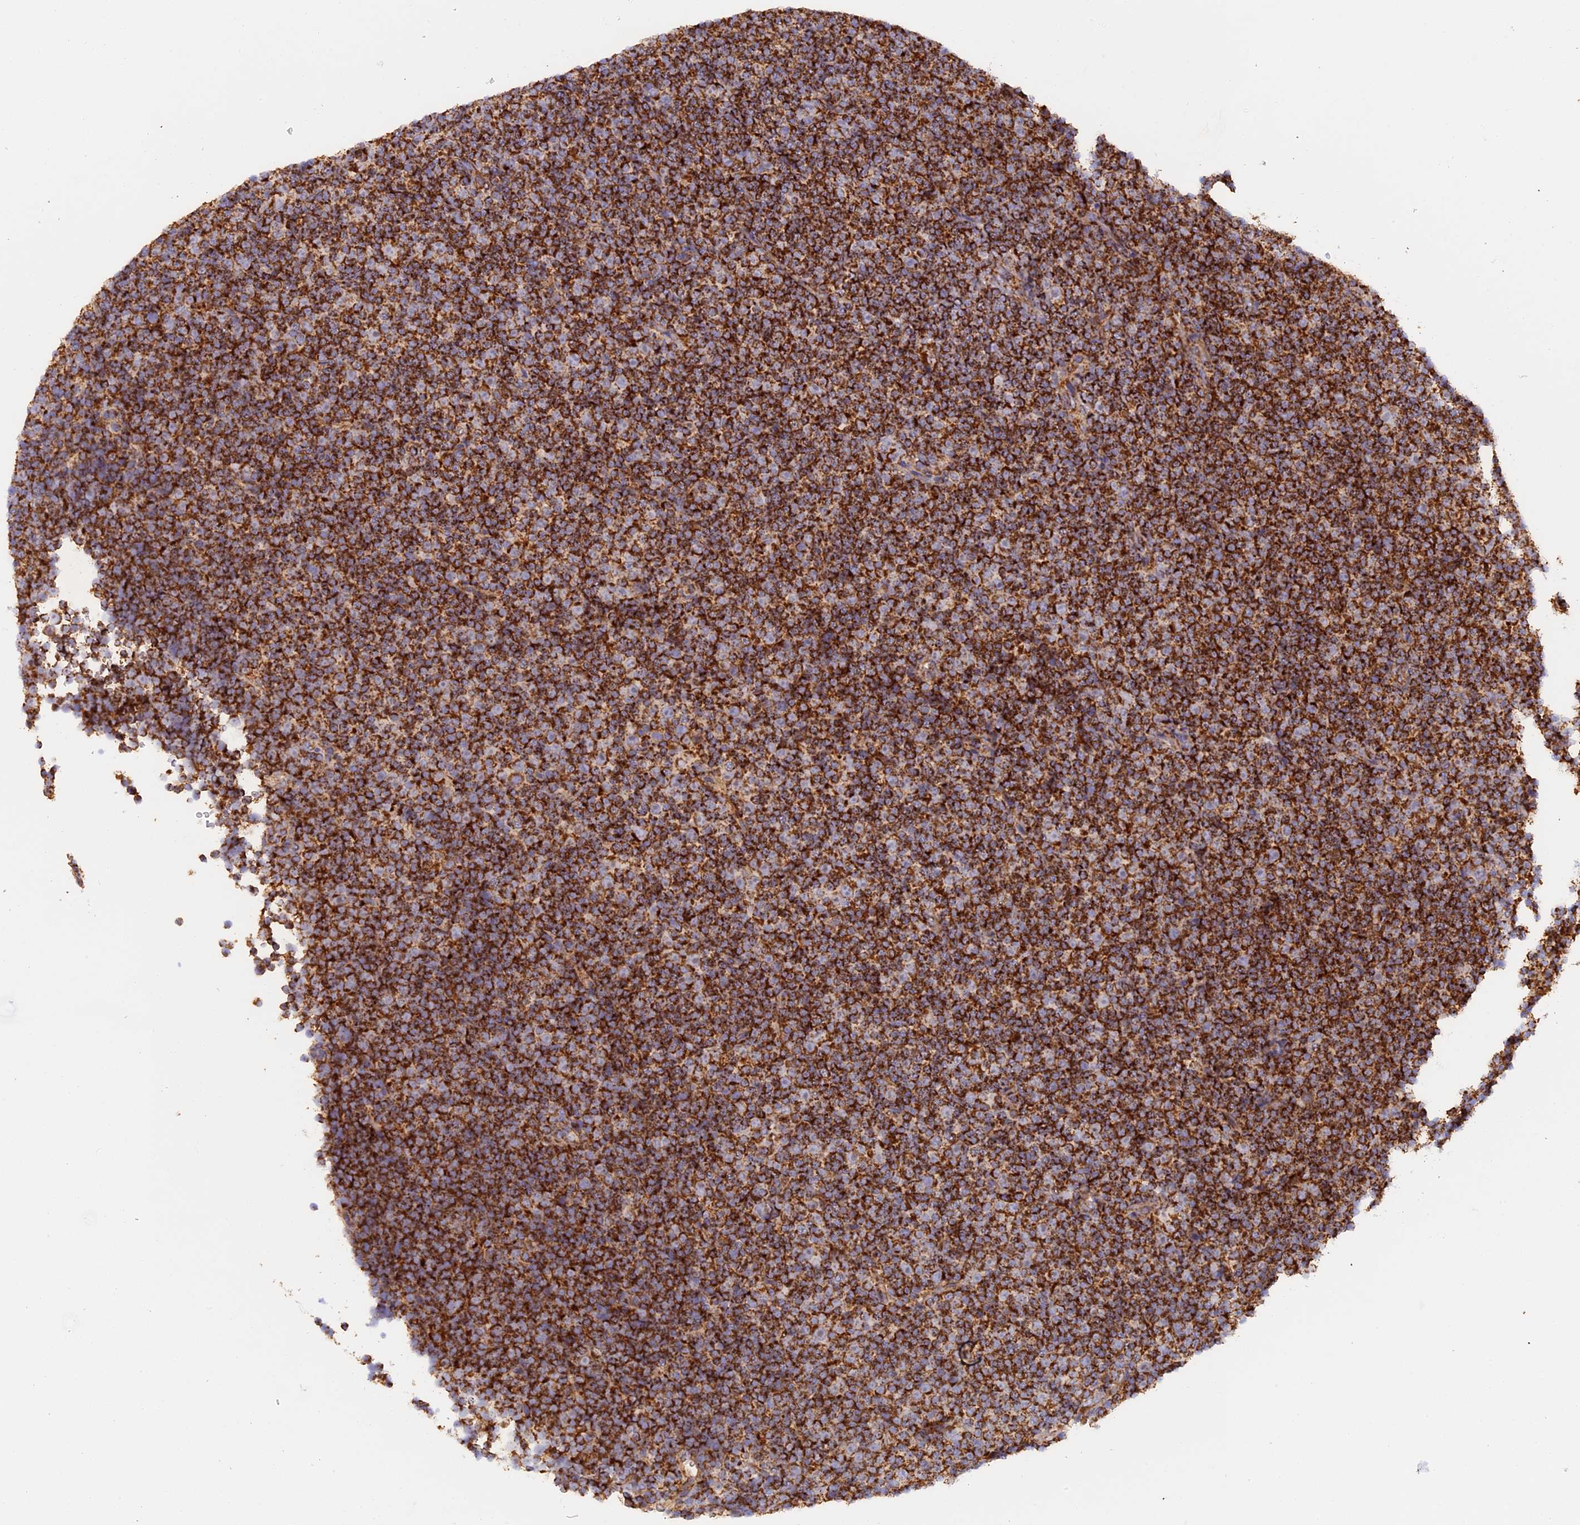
{"staining": {"intensity": "strong", "quantity": ">75%", "location": "cytoplasmic/membranous"}, "tissue": "lymphoma", "cell_type": "Tumor cells", "image_type": "cancer", "snomed": [{"axis": "morphology", "description": "Malignant lymphoma, non-Hodgkin's type, Low grade"}, {"axis": "topography", "description": "Lymph node"}], "caption": "An immunohistochemistry (IHC) histopathology image of neoplastic tissue is shown. Protein staining in brown shows strong cytoplasmic/membranous positivity in low-grade malignant lymphoma, non-Hodgkin's type within tumor cells. (Stains: DAB (3,3'-diaminobenzidine) in brown, nuclei in blue, Microscopy: brightfield microscopy at high magnification).", "gene": "UQCRB", "patient": {"sex": "female", "age": 67}}